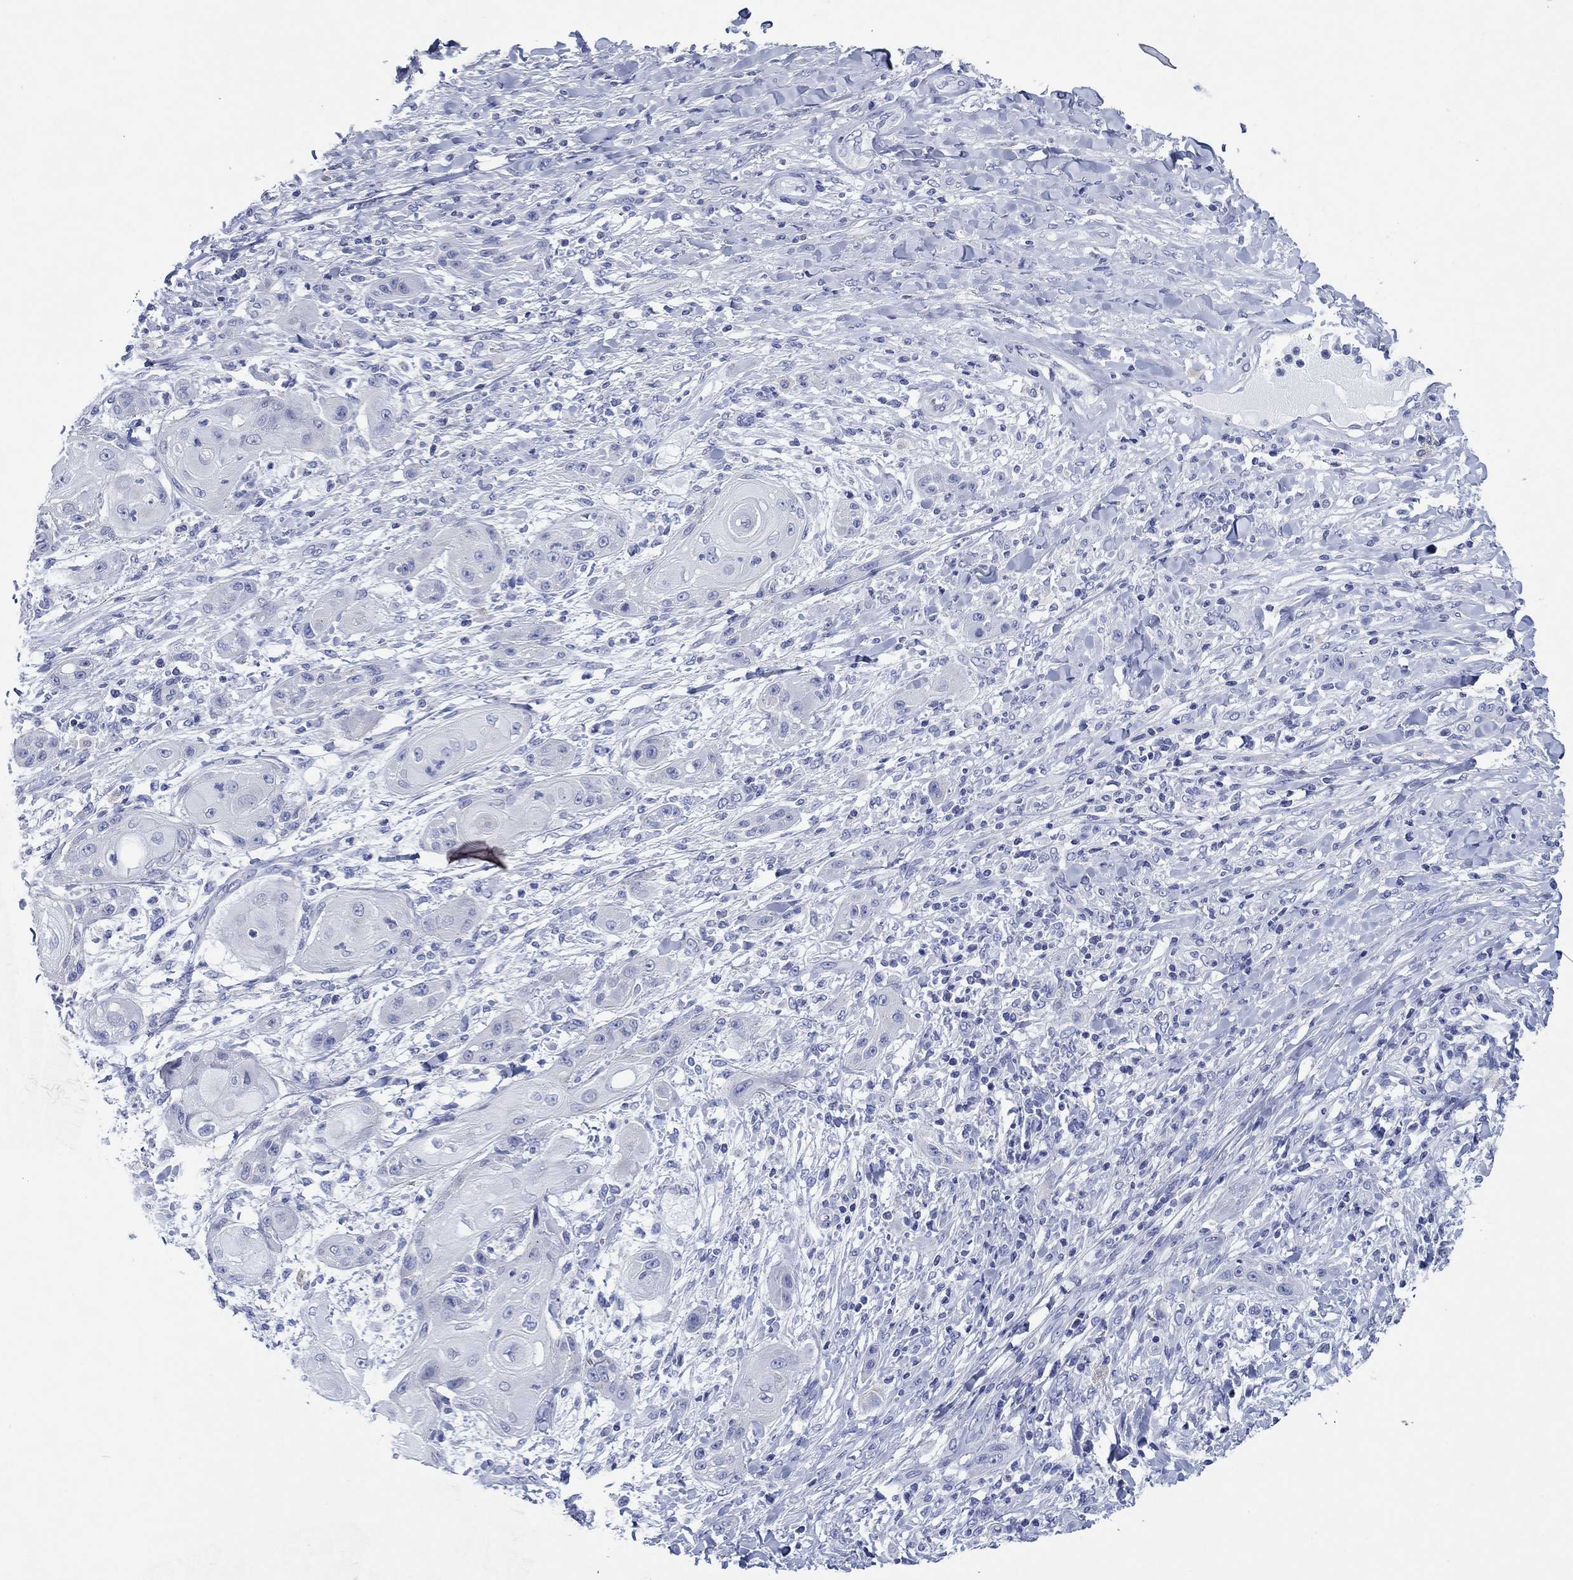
{"staining": {"intensity": "negative", "quantity": "none", "location": "none"}, "tissue": "skin cancer", "cell_type": "Tumor cells", "image_type": "cancer", "snomed": [{"axis": "morphology", "description": "Squamous cell carcinoma, NOS"}, {"axis": "topography", "description": "Skin"}], "caption": "Immunohistochemistry (IHC) of skin cancer (squamous cell carcinoma) demonstrates no expression in tumor cells. (Stains: DAB (3,3'-diaminobenzidine) IHC with hematoxylin counter stain, Microscopy: brightfield microscopy at high magnification).", "gene": "HCRT", "patient": {"sex": "male", "age": 62}}